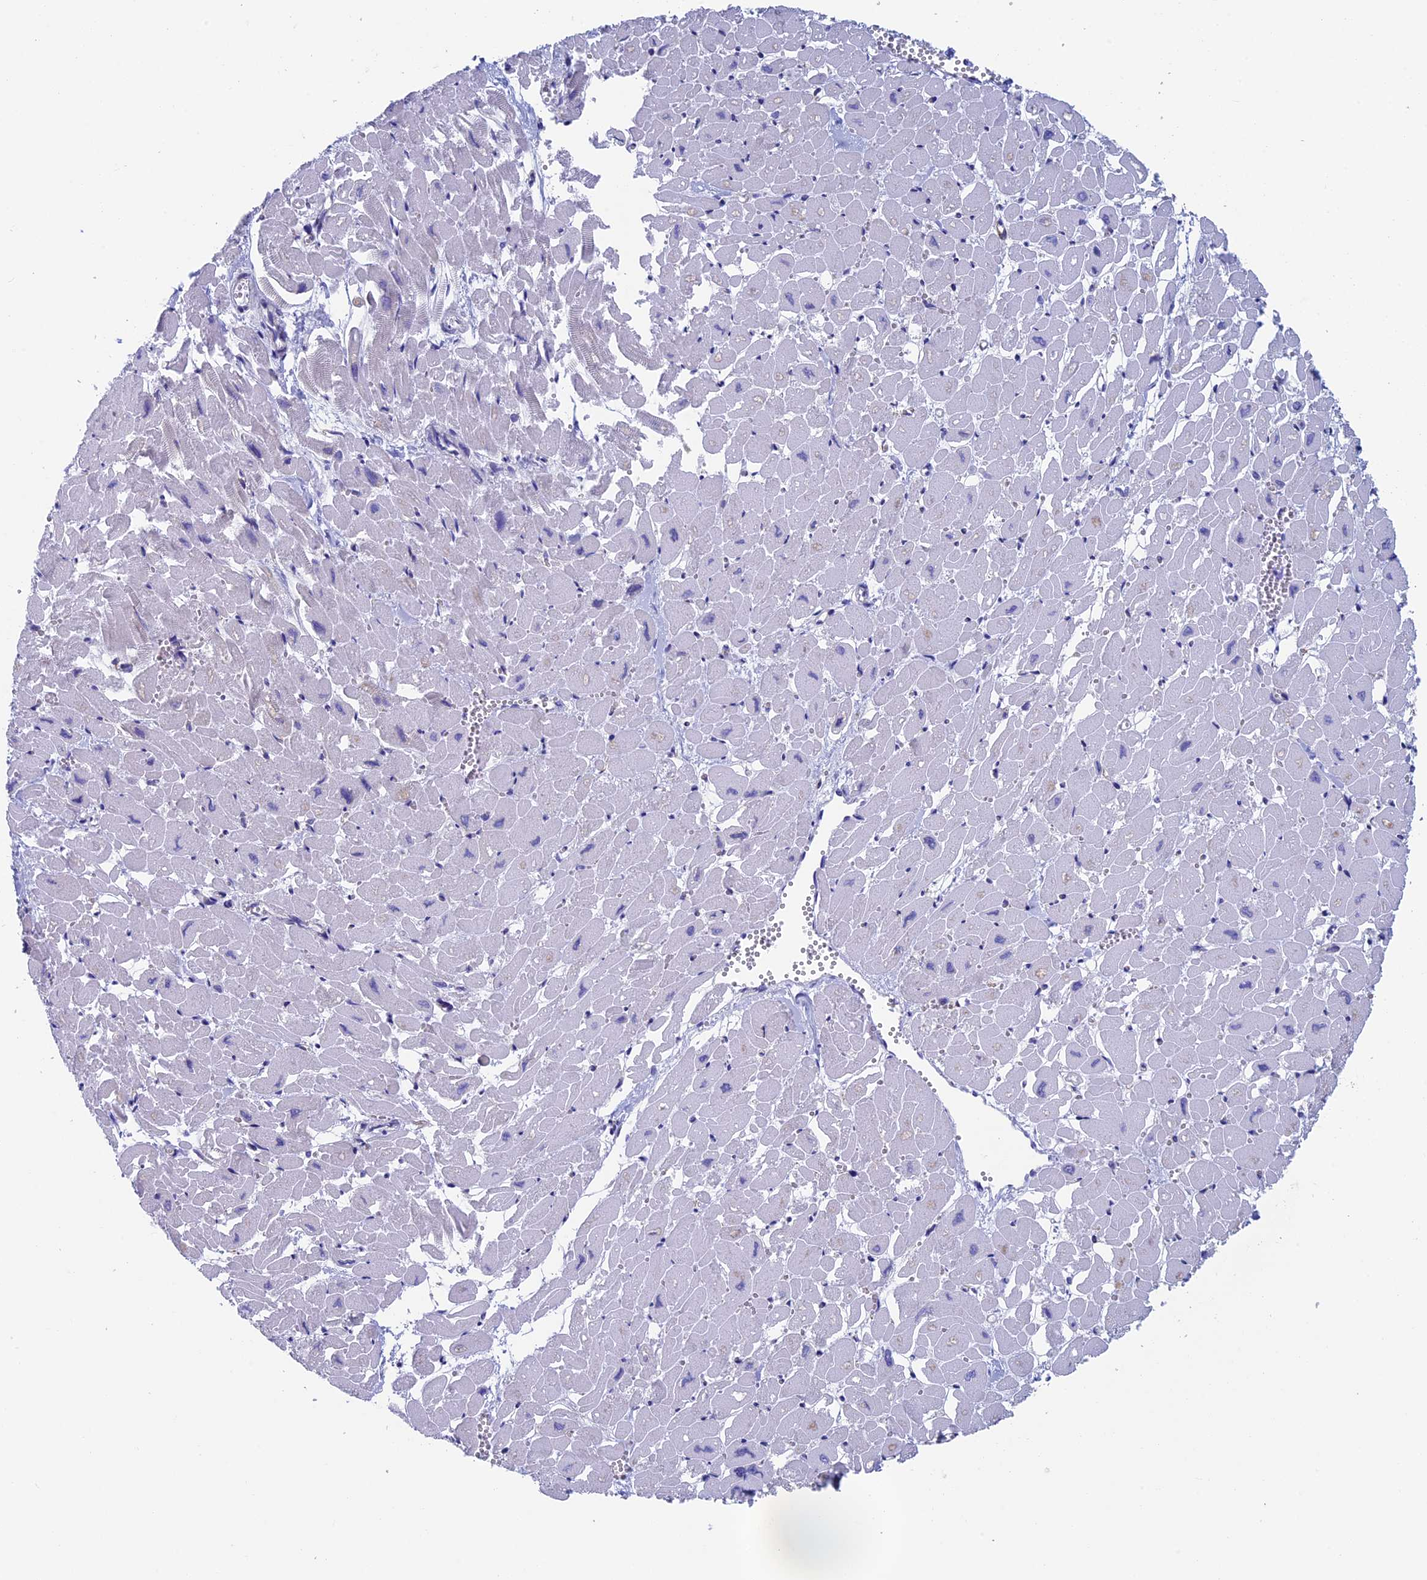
{"staining": {"intensity": "negative", "quantity": "none", "location": "none"}, "tissue": "heart muscle", "cell_type": "Cardiomyocytes", "image_type": "normal", "snomed": [{"axis": "morphology", "description": "Normal tissue, NOS"}, {"axis": "topography", "description": "Heart"}], "caption": "This photomicrograph is of unremarkable heart muscle stained with immunohistochemistry (IHC) to label a protein in brown with the nuclei are counter-stained blue. There is no positivity in cardiomyocytes.", "gene": "SEPTIN1", "patient": {"sex": "male", "age": 54}}